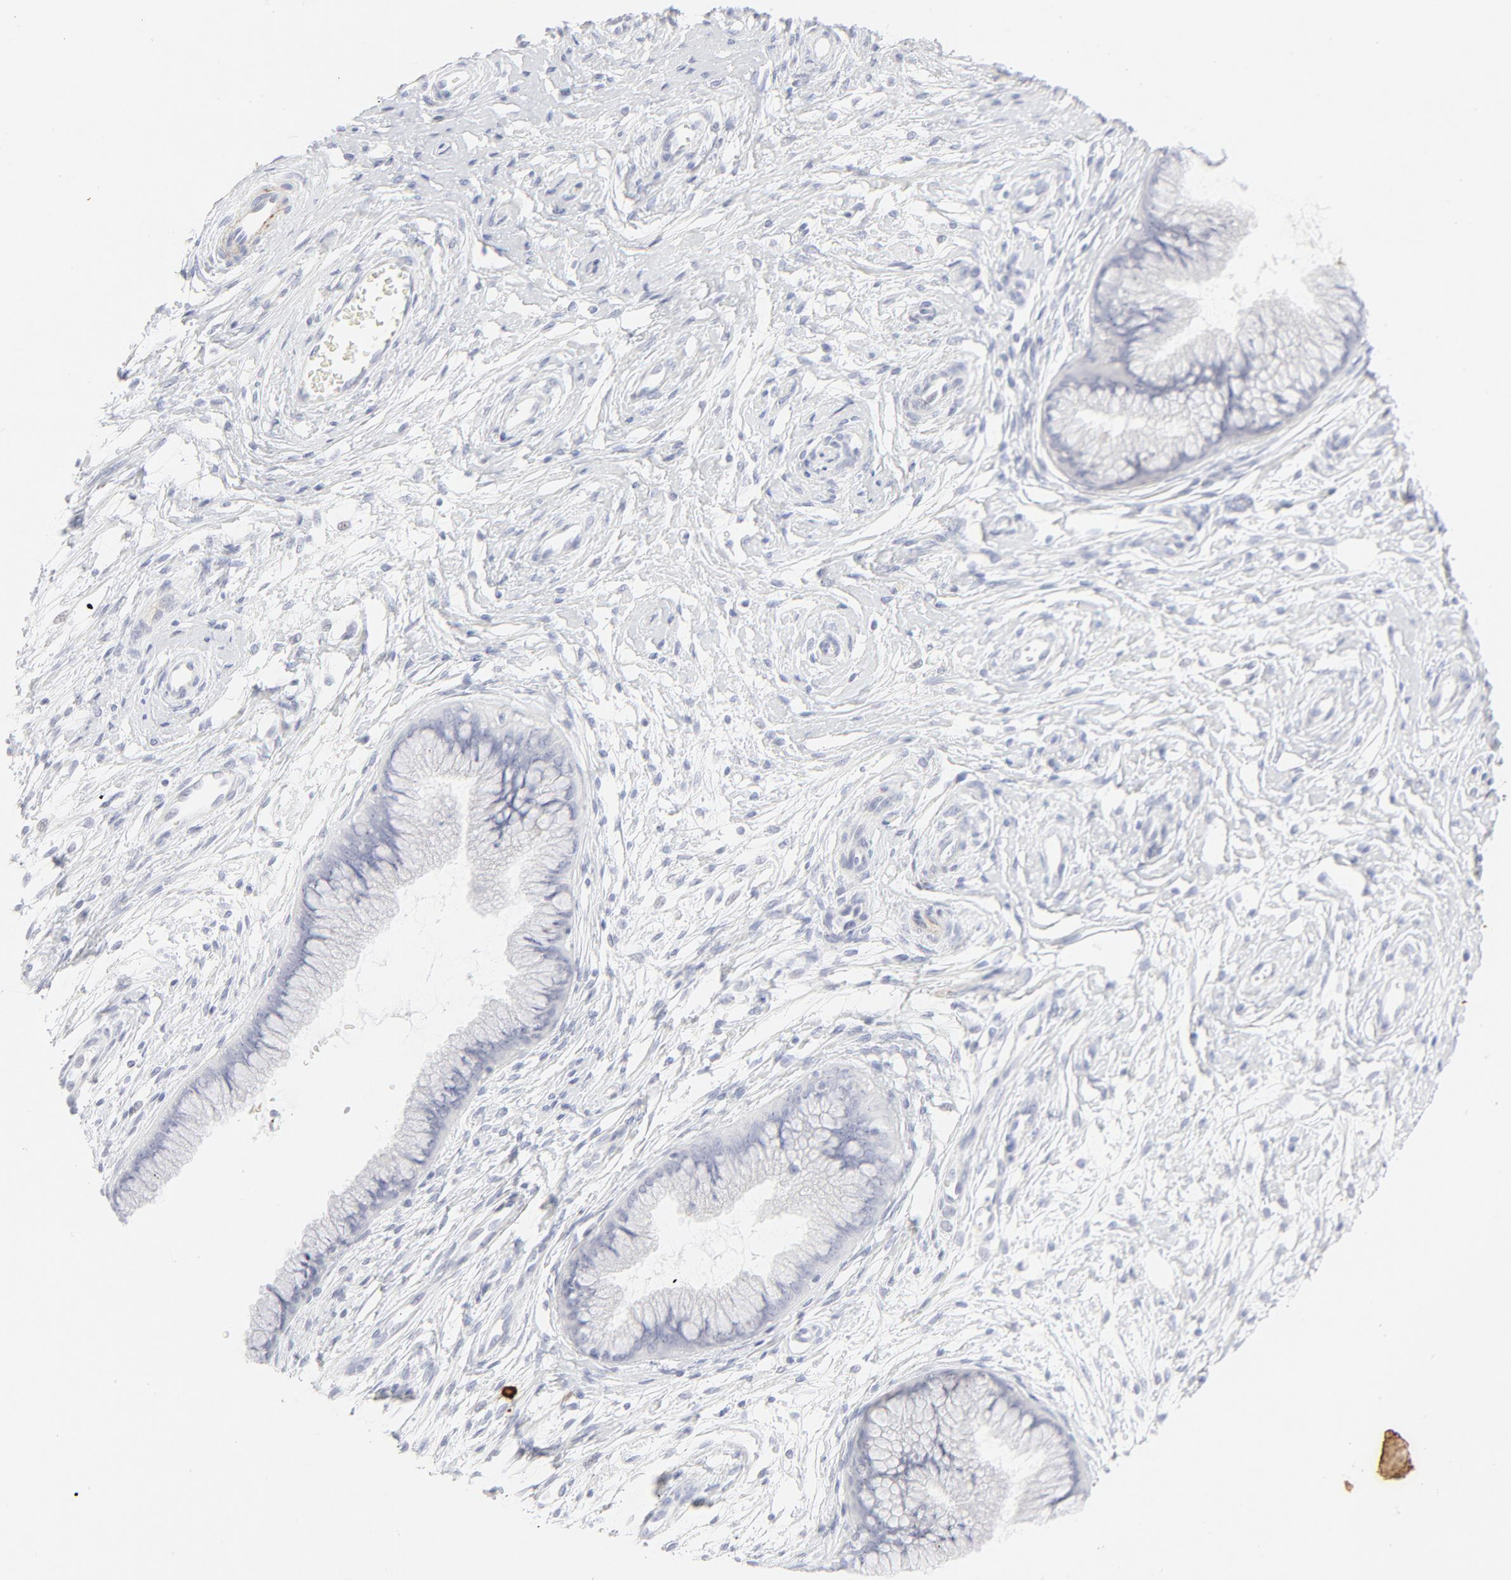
{"staining": {"intensity": "negative", "quantity": "none", "location": "none"}, "tissue": "cervix", "cell_type": "Glandular cells", "image_type": "normal", "snomed": [{"axis": "morphology", "description": "Normal tissue, NOS"}, {"axis": "topography", "description": "Cervix"}], "caption": "There is no significant positivity in glandular cells of cervix. The staining is performed using DAB (3,3'-diaminobenzidine) brown chromogen with nuclei counter-stained in using hematoxylin.", "gene": "CCR7", "patient": {"sex": "female", "age": 39}}